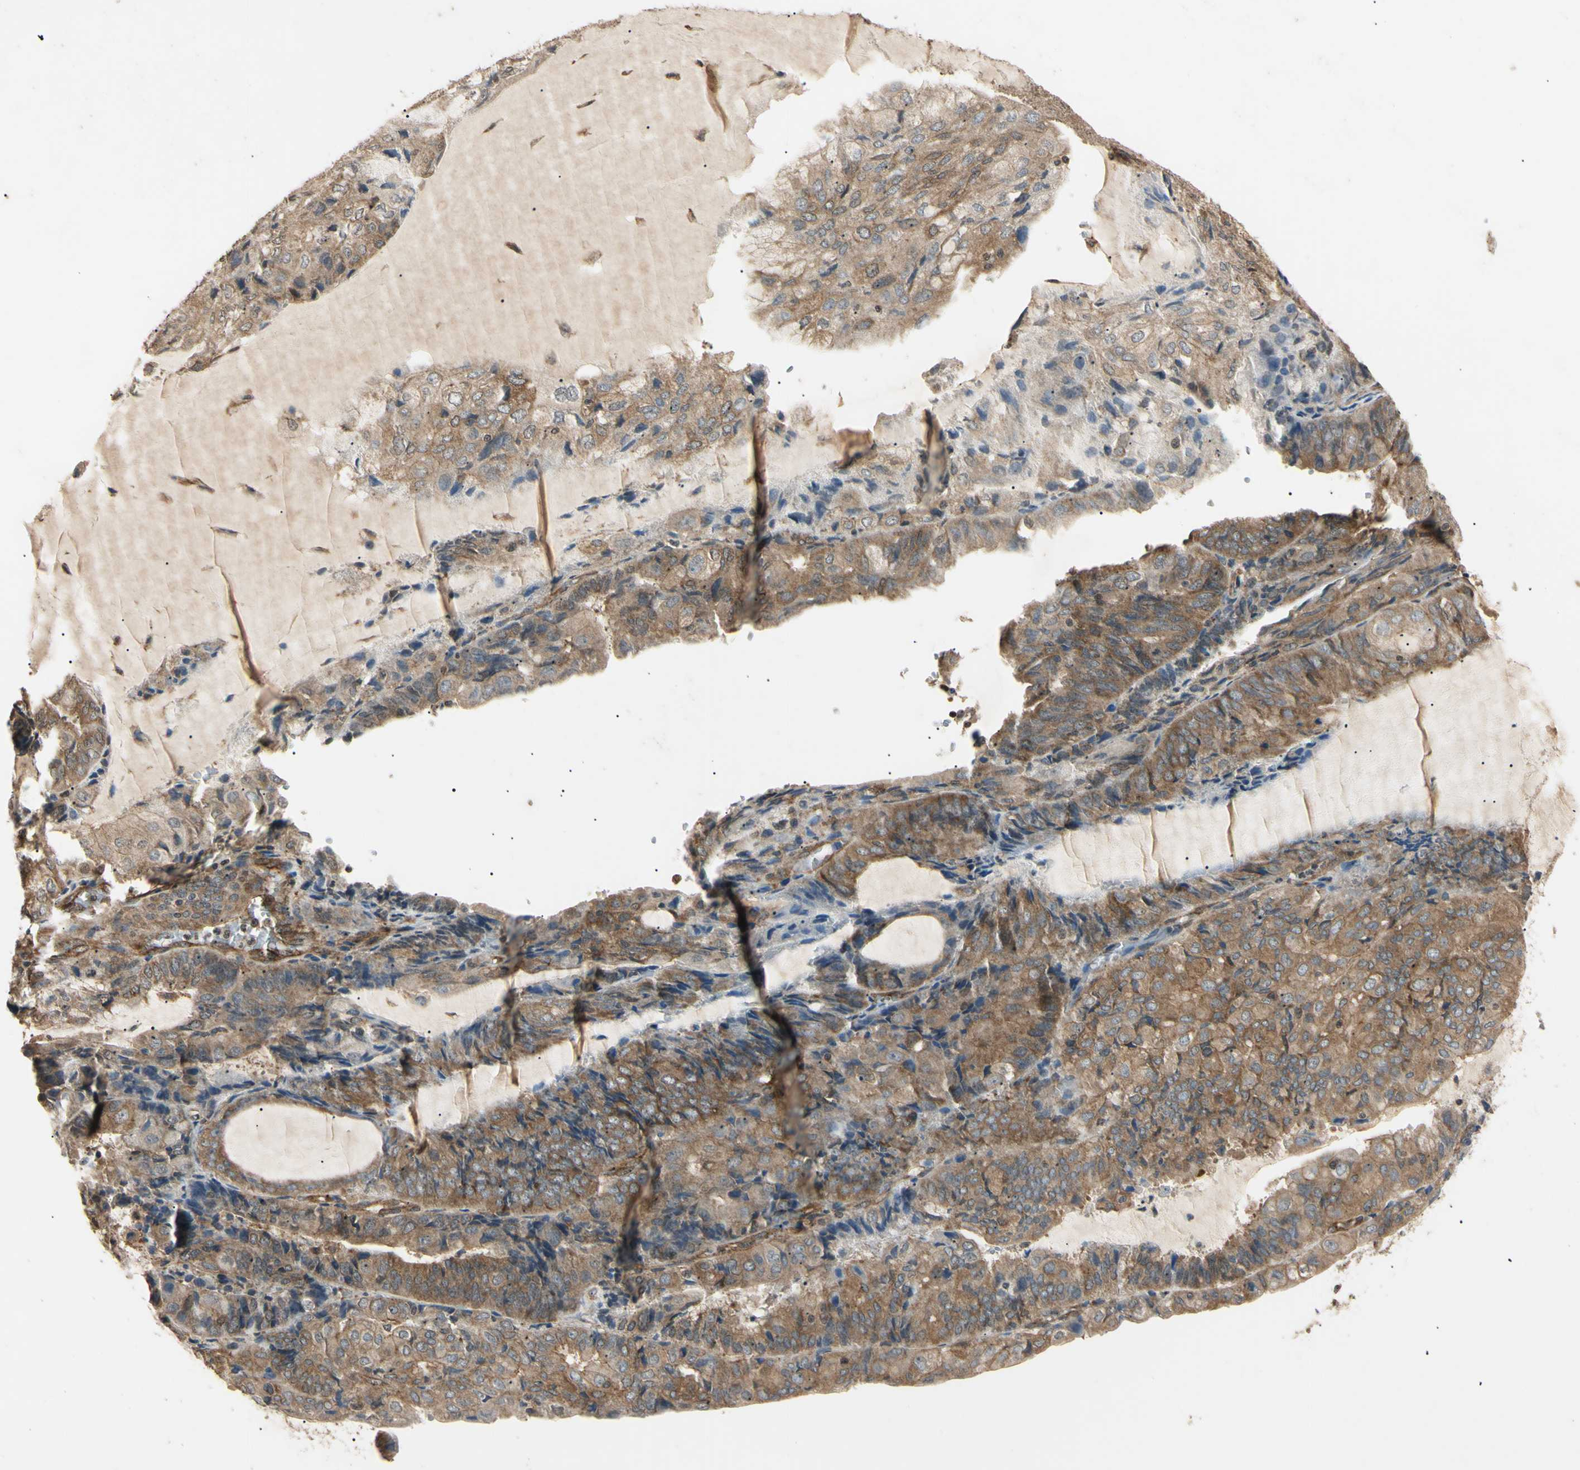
{"staining": {"intensity": "moderate", "quantity": "25%-75%", "location": "cytoplasmic/membranous"}, "tissue": "endometrial cancer", "cell_type": "Tumor cells", "image_type": "cancer", "snomed": [{"axis": "morphology", "description": "Adenocarcinoma, NOS"}, {"axis": "topography", "description": "Endometrium"}], "caption": "Endometrial cancer (adenocarcinoma) stained with DAB (3,3'-diaminobenzidine) IHC shows medium levels of moderate cytoplasmic/membranous positivity in about 25%-75% of tumor cells. The staining was performed using DAB (3,3'-diaminobenzidine) to visualize the protein expression in brown, while the nuclei were stained in blue with hematoxylin (Magnification: 20x).", "gene": "EPN1", "patient": {"sex": "female", "age": 81}}